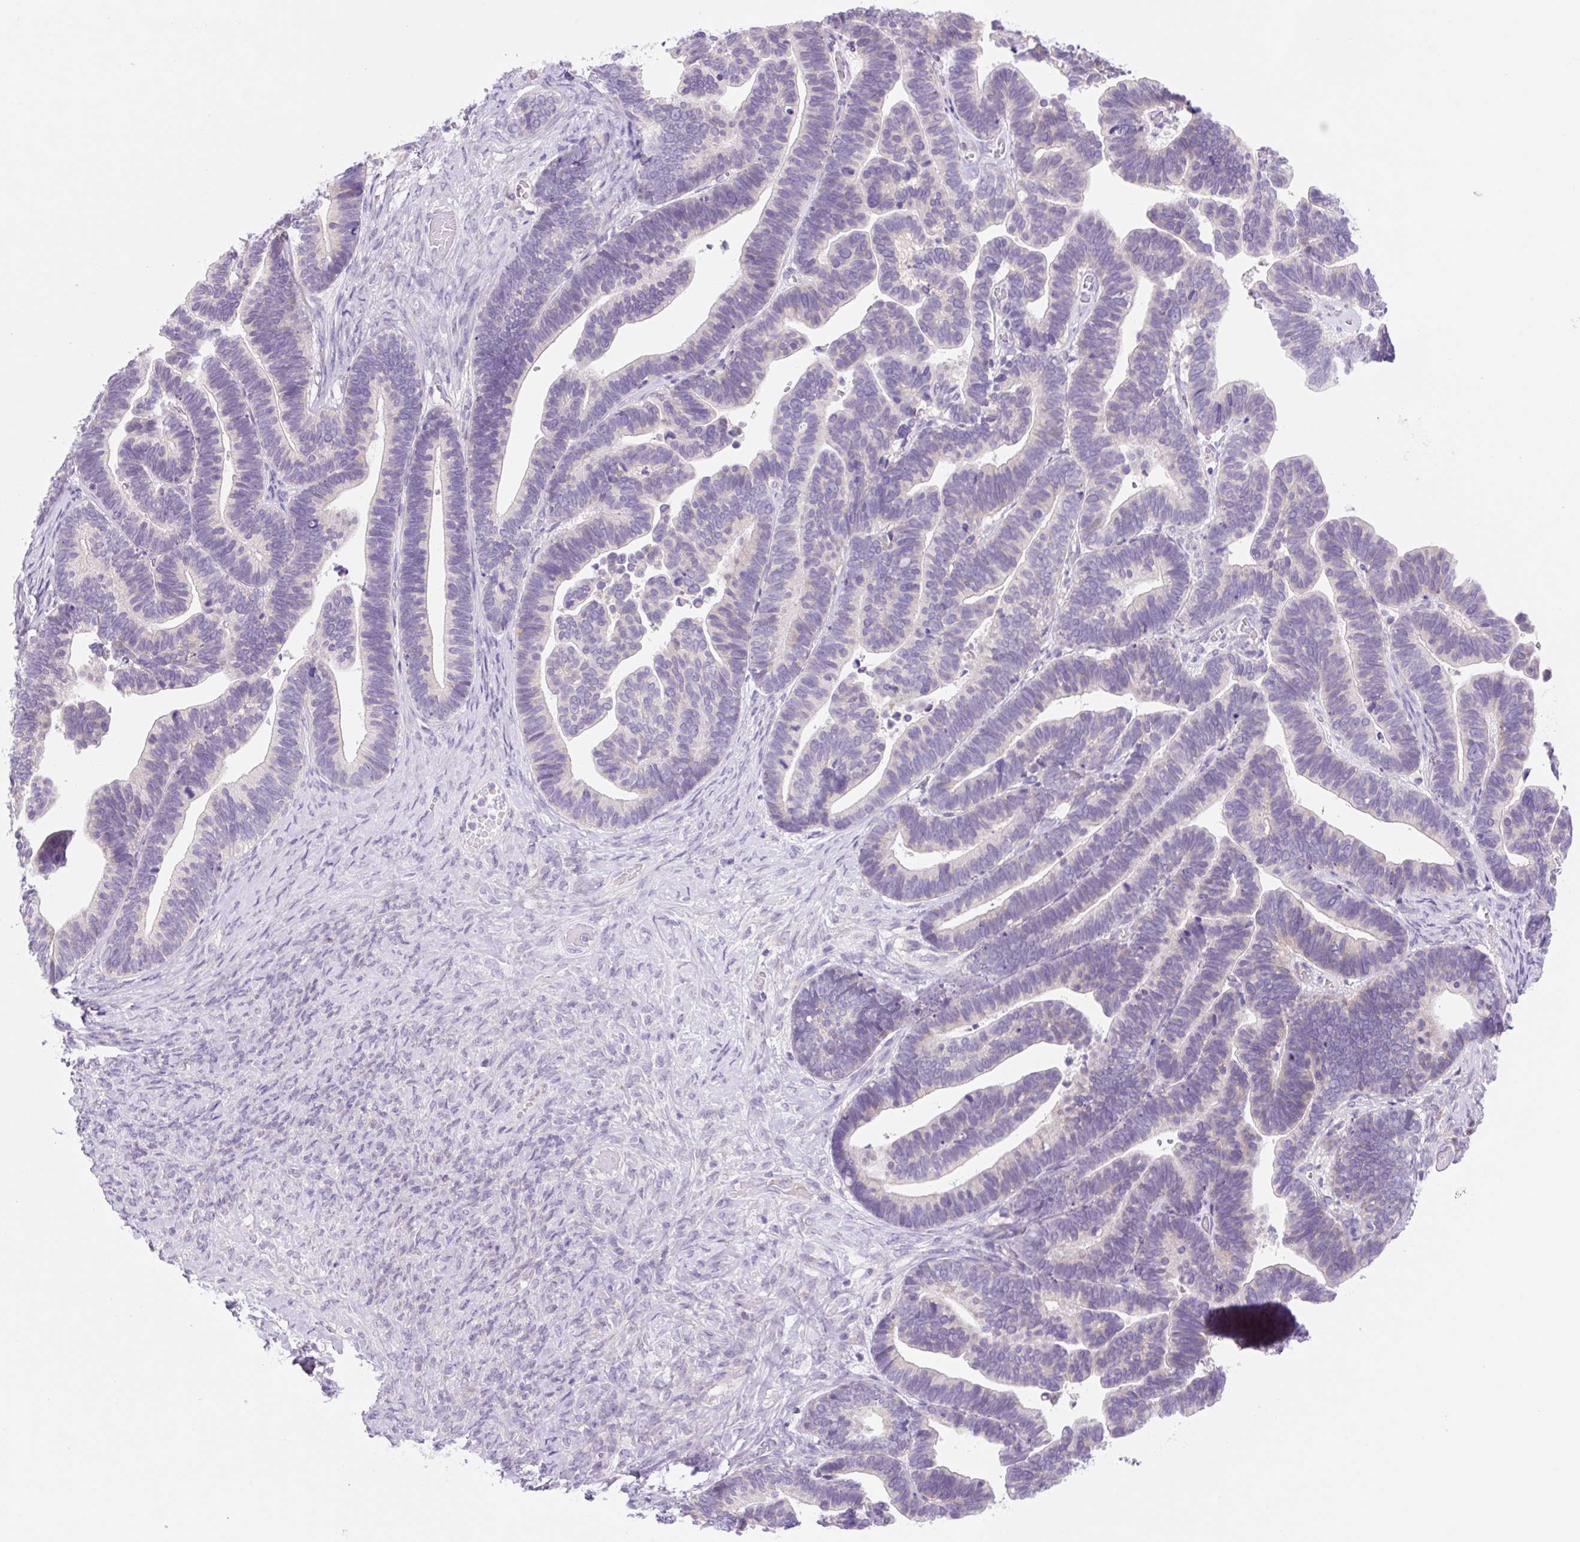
{"staining": {"intensity": "negative", "quantity": "none", "location": "none"}, "tissue": "ovarian cancer", "cell_type": "Tumor cells", "image_type": "cancer", "snomed": [{"axis": "morphology", "description": "Cystadenocarcinoma, serous, NOS"}, {"axis": "topography", "description": "Ovary"}], "caption": "Tumor cells are negative for brown protein staining in ovarian cancer (serous cystadenocarcinoma).", "gene": "CELF6", "patient": {"sex": "female", "age": 56}}